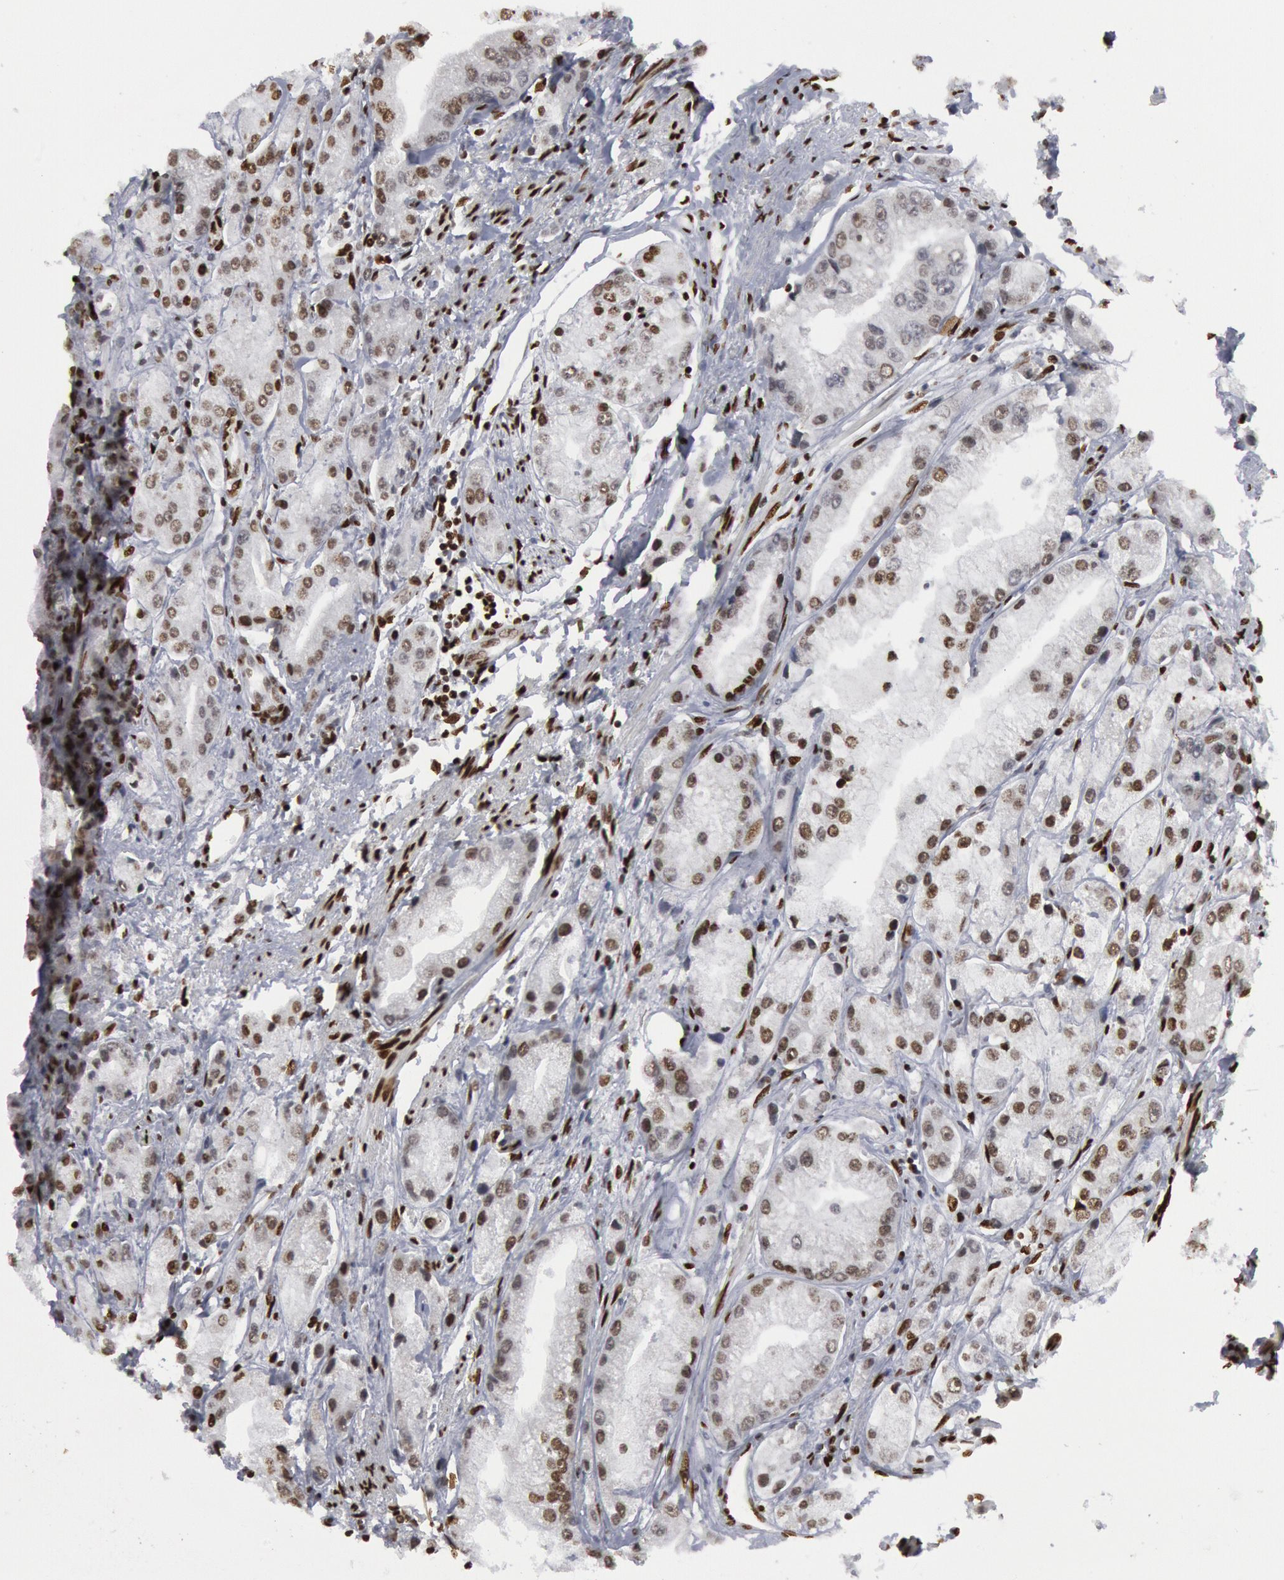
{"staining": {"intensity": "weak", "quantity": "25%-75%", "location": "nuclear"}, "tissue": "prostate cancer", "cell_type": "Tumor cells", "image_type": "cancer", "snomed": [{"axis": "morphology", "description": "Adenocarcinoma, Medium grade"}, {"axis": "topography", "description": "Prostate"}], "caption": "Protein expression by immunohistochemistry reveals weak nuclear positivity in approximately 25%-75% of tumor cells in prostate cancer. Using DAB (3,3'-diaminobenzidine) (brown) and hematoxylin (blue) stains, captured at high magnification using brightfield microscopy.", "gene": "MECP2", "patient": {"sex": "male", "age": 72}}